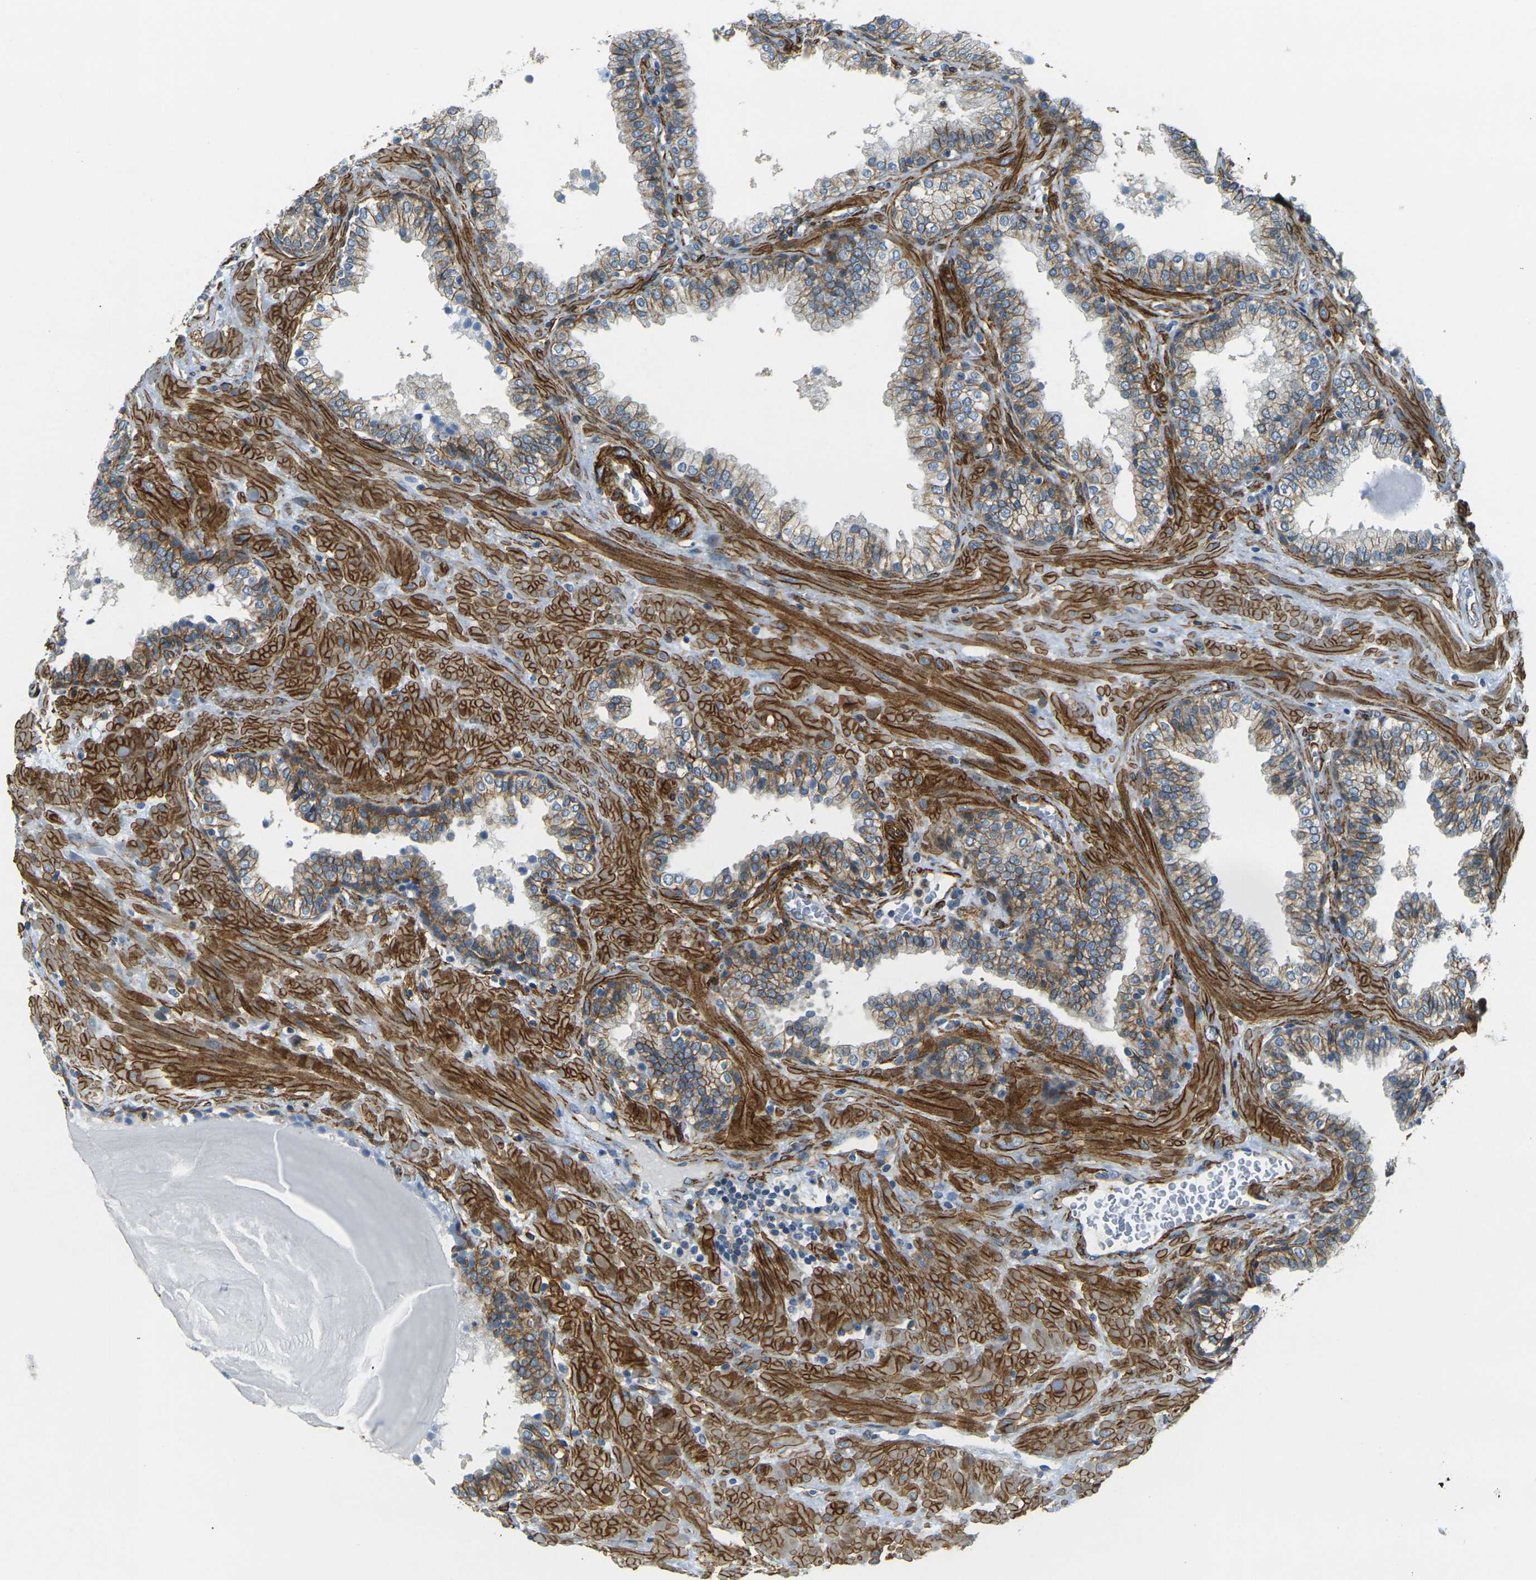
{"staining": {"intensity": "moderate", "quantity": "25%-75%", "location": "cytoplasmic/membranous"}, "tissue": "prostate", "cell_type": "Glandular cells", "image_type": "normal", "snomed": [{"axis": "morphology", "description": "Normal tissue, NOS"}, {"axis": "topography", "description": "Prostate"}], "caption": "High-magnification brightfield microscopy of benign prostate stained with DAB (brown) and counterstained with hematoxylin (blue). glandular cells exhibit moderate cytoplasmic/membranous staining is identified in about25%-75% of cells.", "gene": "EPHA7", "patient": {"sex": "male", "age": 51}}